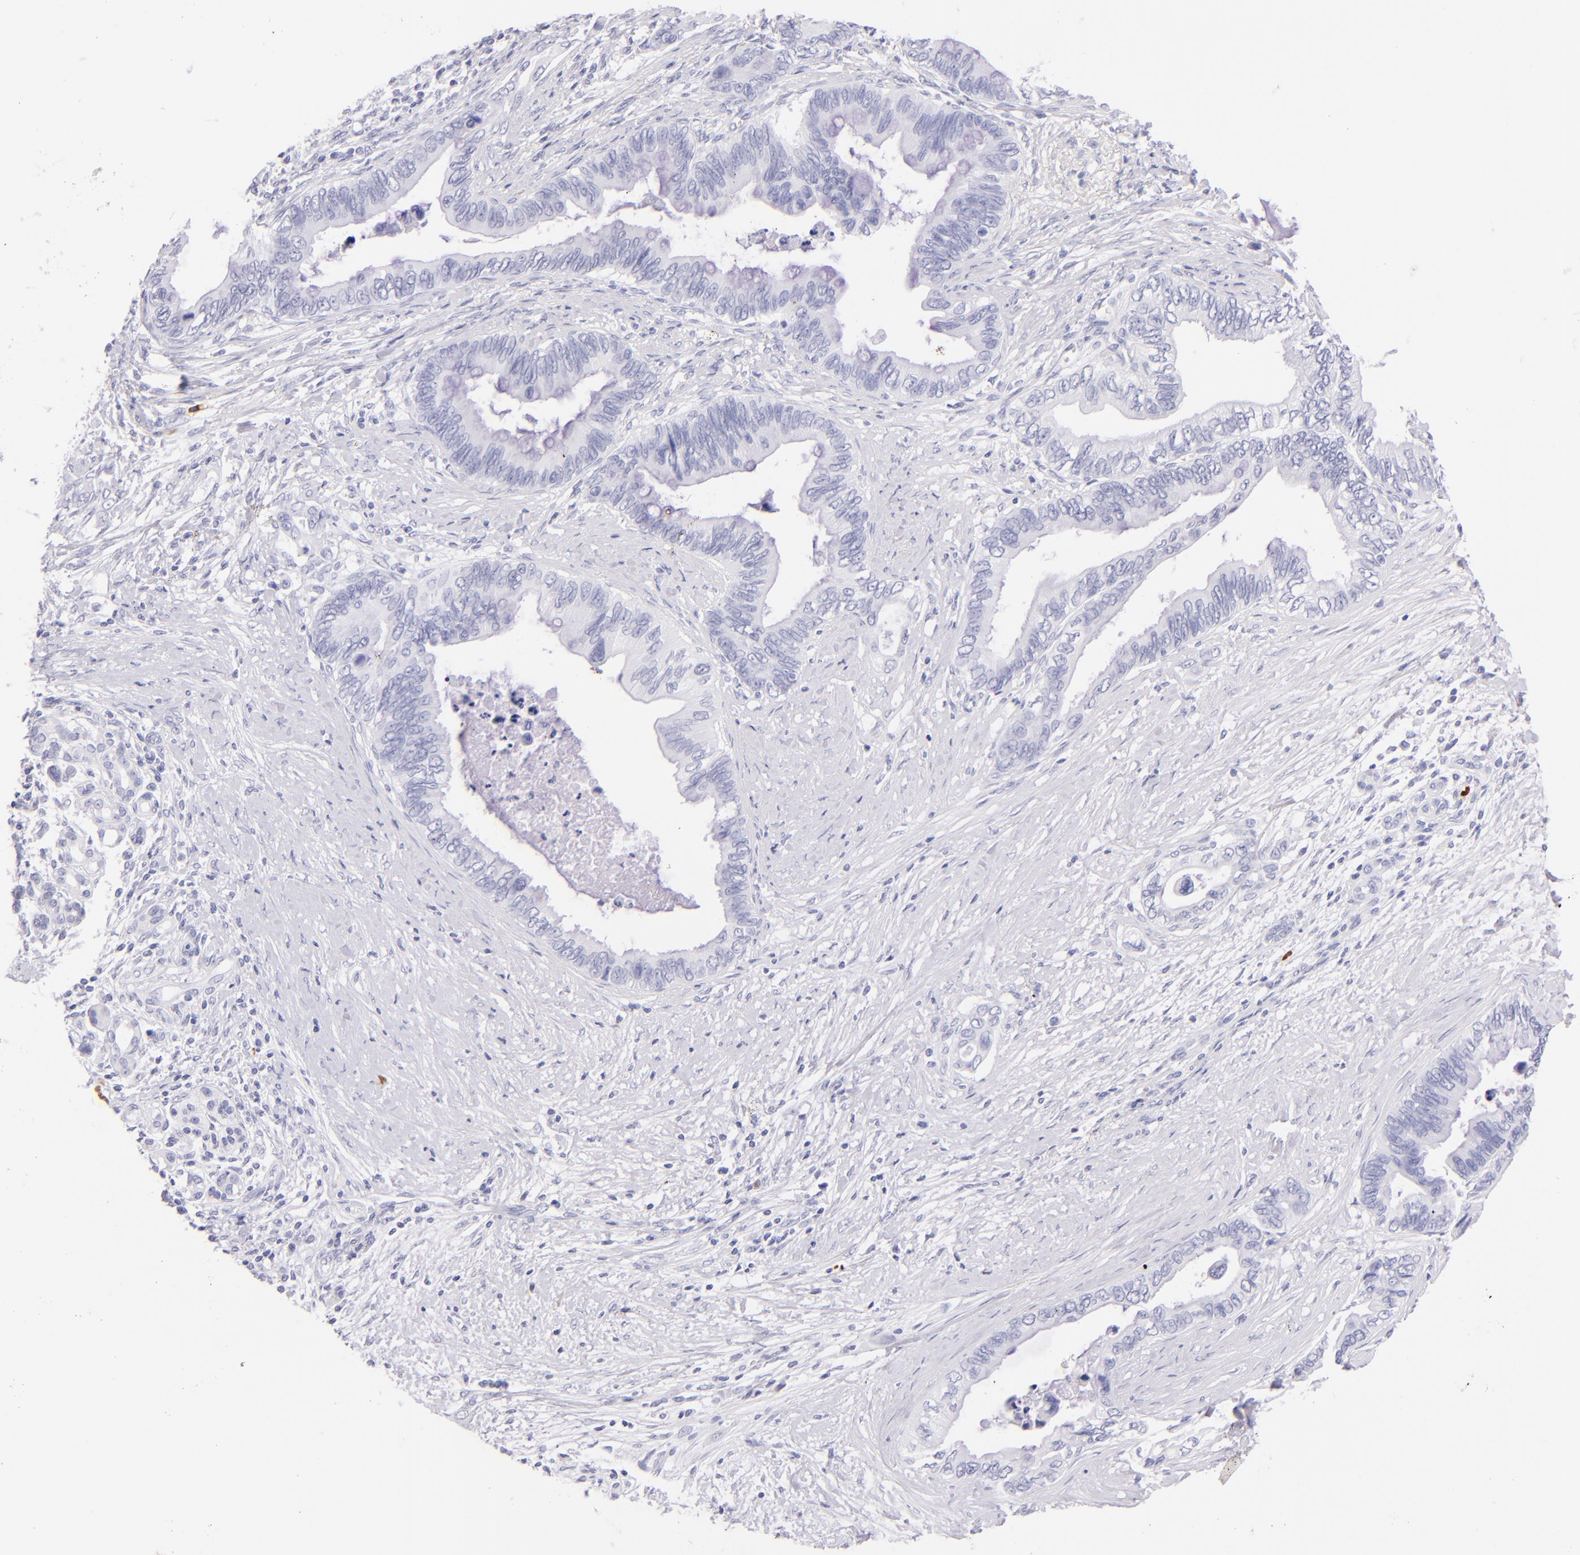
{"staining": {"intensity": "negative", "quantity": "none", "location": "none"}, "tissue": "pancreatic cancer", "cell_type": "Tumor cells", "image_type": "cancer", "snomed": [{"axis": "morphology", "description": "Adenocarcinoma, NOS"}, {"axis": "topography", "description": "Pancreas"}], "caption": "High power microscopy histopathology image of an immunohistochemistry (IHC) image of pancreatic adenocarcinoma, revealing no significant expression in tumor cells. Nuclei are stained in blue.", "gene": "SDC1", "patient": {"sex": "female", "age": 66}}